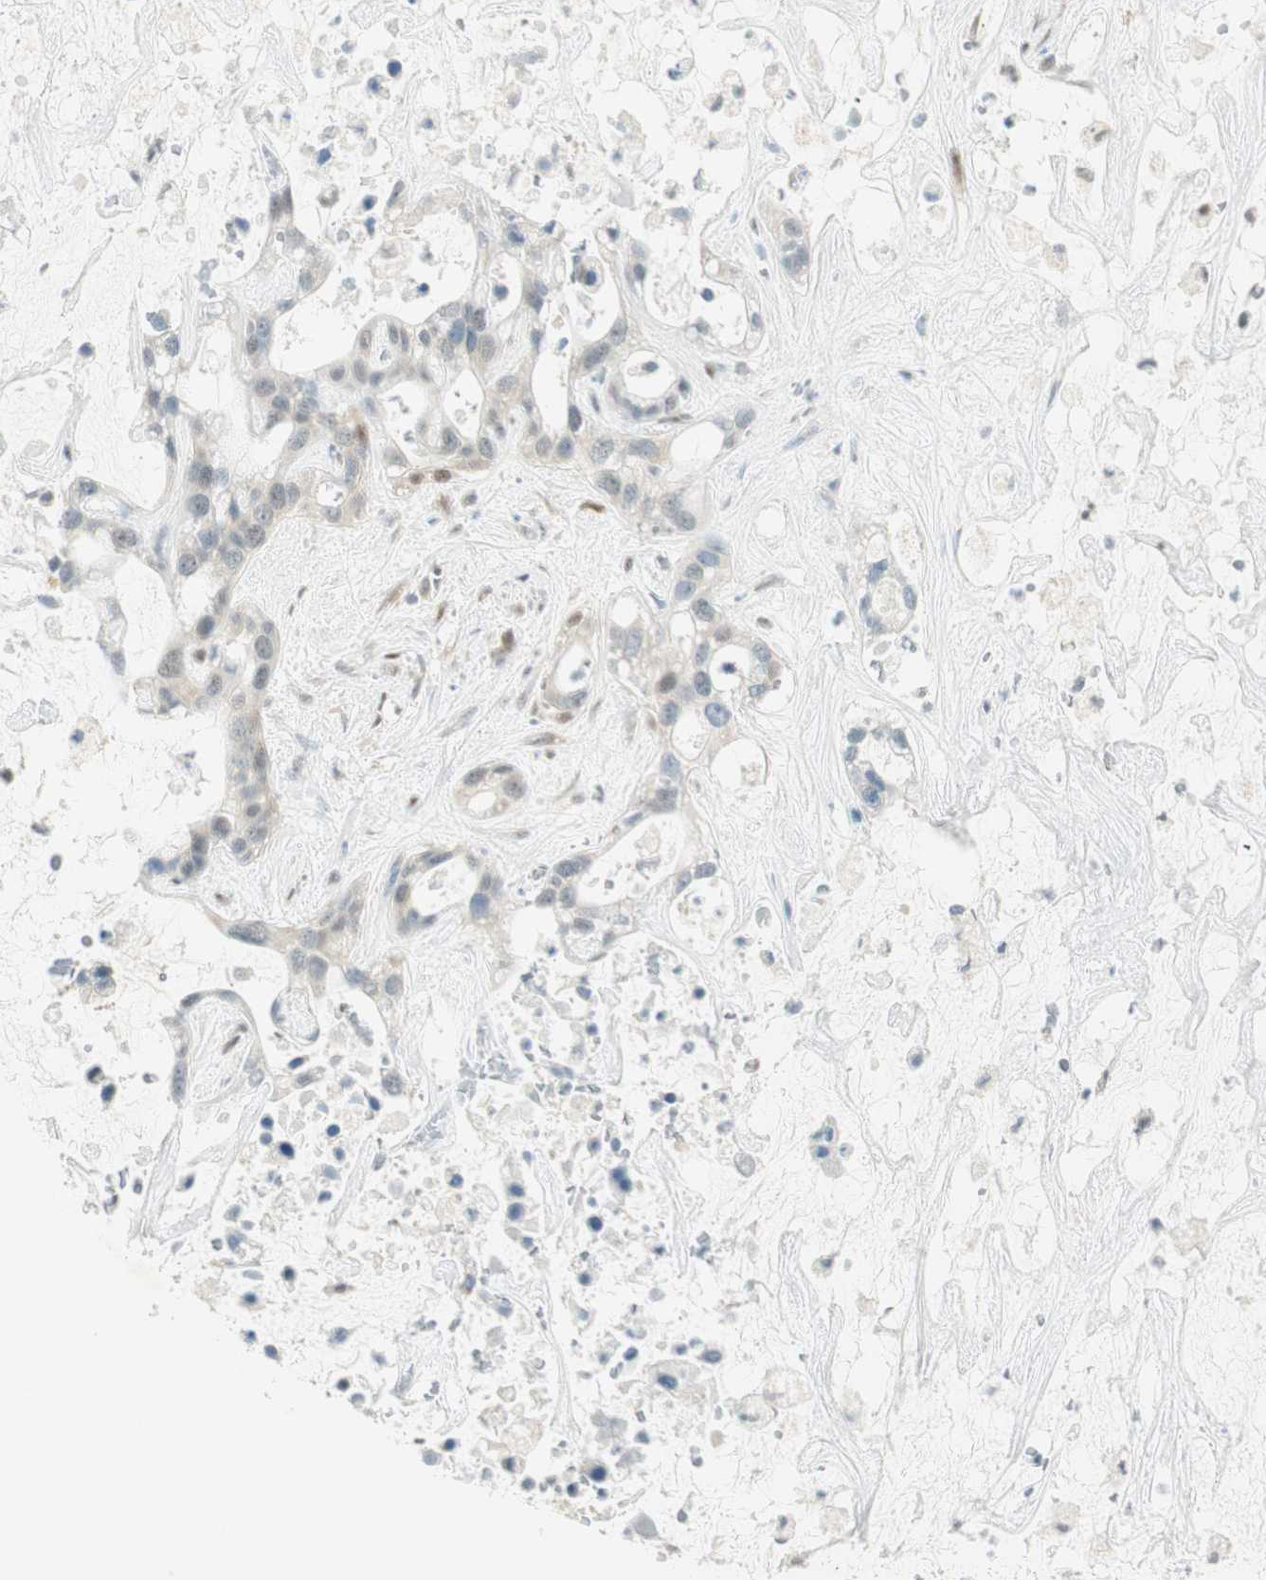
{"staining": {"intensity": "weak", "quantity": "<25%", "location": "cytoplasmic/membranous"}, "tissue": "liver cancer", "cell_type": "Tumor cells", "image_type": "cancer", "snomed": [{"axis": "morphology", "description": "Cholangiocarcinoma"}, {"axis": "topography", "description": "Liver"}], "caption": "Immunohistochemistry (IHC) of human liver cancer shows no positivity in tumor cells. (IHC, brightfield microscopy, high magnification).", "gene": "MSX2", "patient": {"sex": "female", "age": 65}}